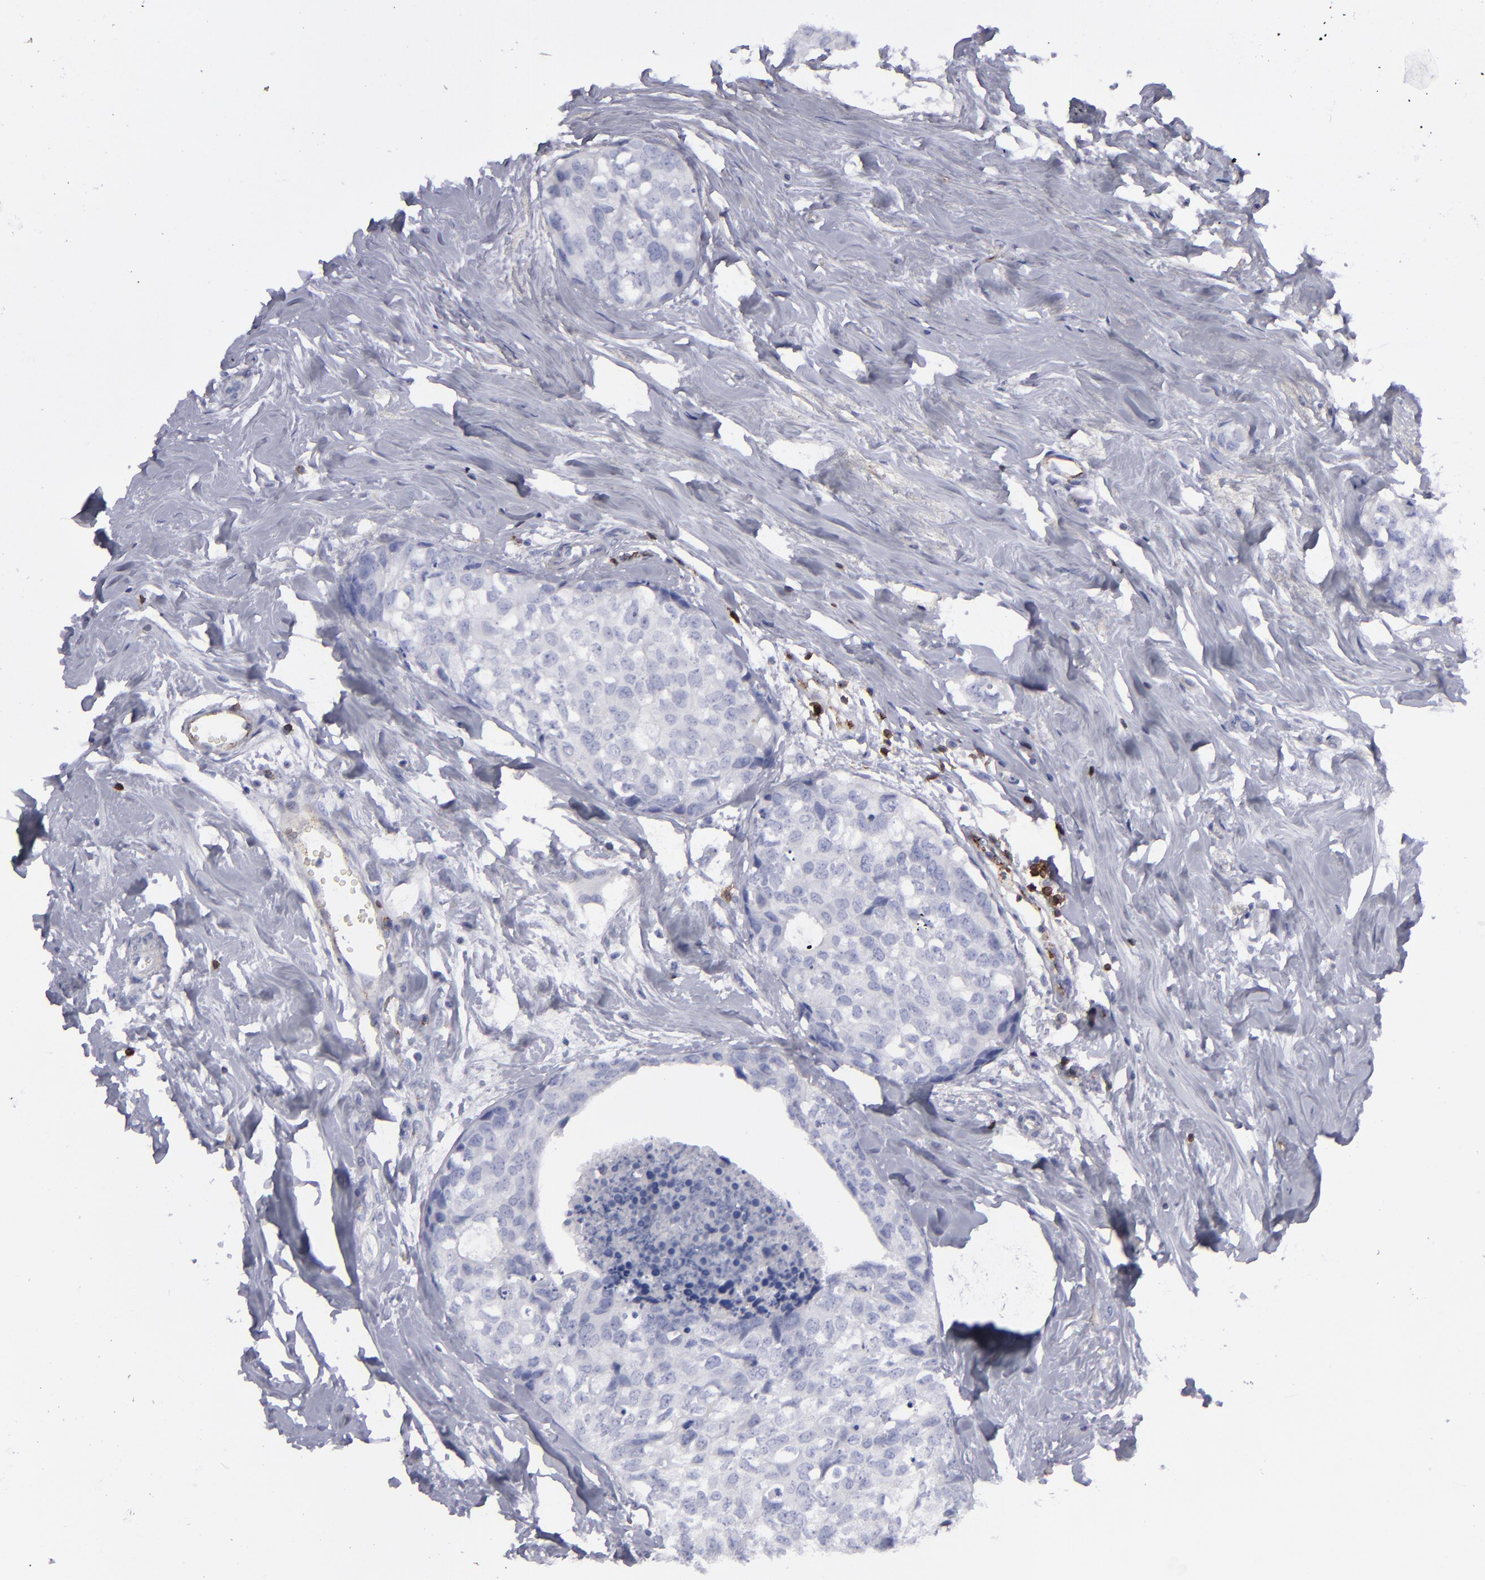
{"staining": {"intensity": "negative", "quantity": "none", "location": "none"}, "tissue": "breast cancer", "cell_type": "Tumor cells", "image_type": "cancer", "snomed": [{"axis": "morphology", "description": "Normal tissue, NOS"}, {"axis": "morphology", "description": "Duct carcinoma"}, {"axis": "topography", "description": "Breast"}], "caption": "A photomicrograph of human breast invasive ductal carcinoma is negative for staining in tumor cells.", "gene": "CD27", "patient": {"sex": "female", "age": 50}}